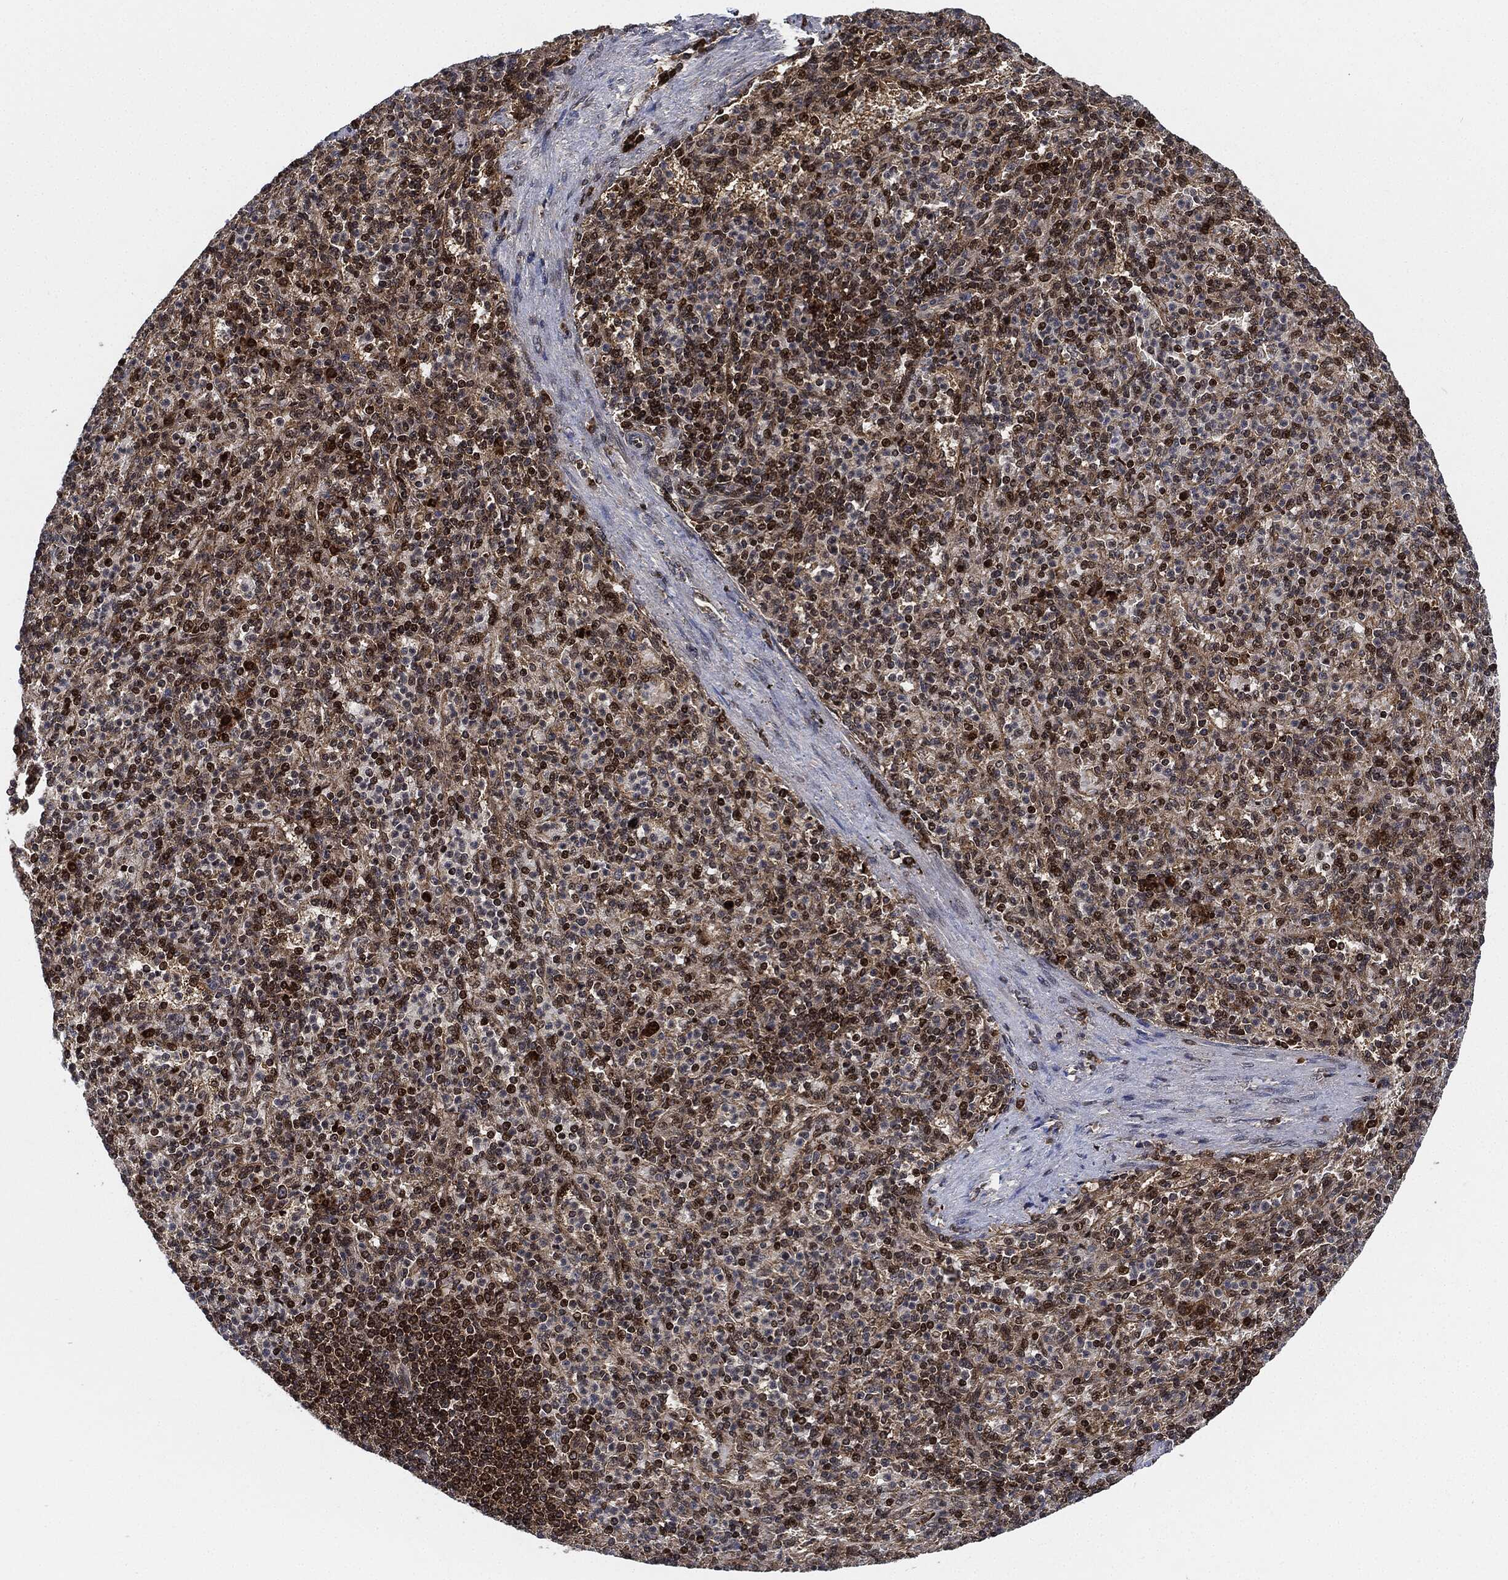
{"staining": {"intensity": "moderate", "quantity": "25%-75%", "location": "cytoplasmic/membranous,nuclear"}, "tissue": "spleen", "cell_type": "Cells in red pulp", "image_type": "normal", "snomed": [{"axis": "morphology", "description": "Normal tissue, NOS"}, {"axis": "topography", "description": "Spleen"}], "caption": "Immunohistochemical staining of unremarkable spleen reveals 25%-75% levels of moderate cytoplasmic/membranous,nuclear protein staining in approximately 25%-75% of cells in red pulp.", "gene": "RNASEL", "patient": {"sex": "female", "age": 74}}